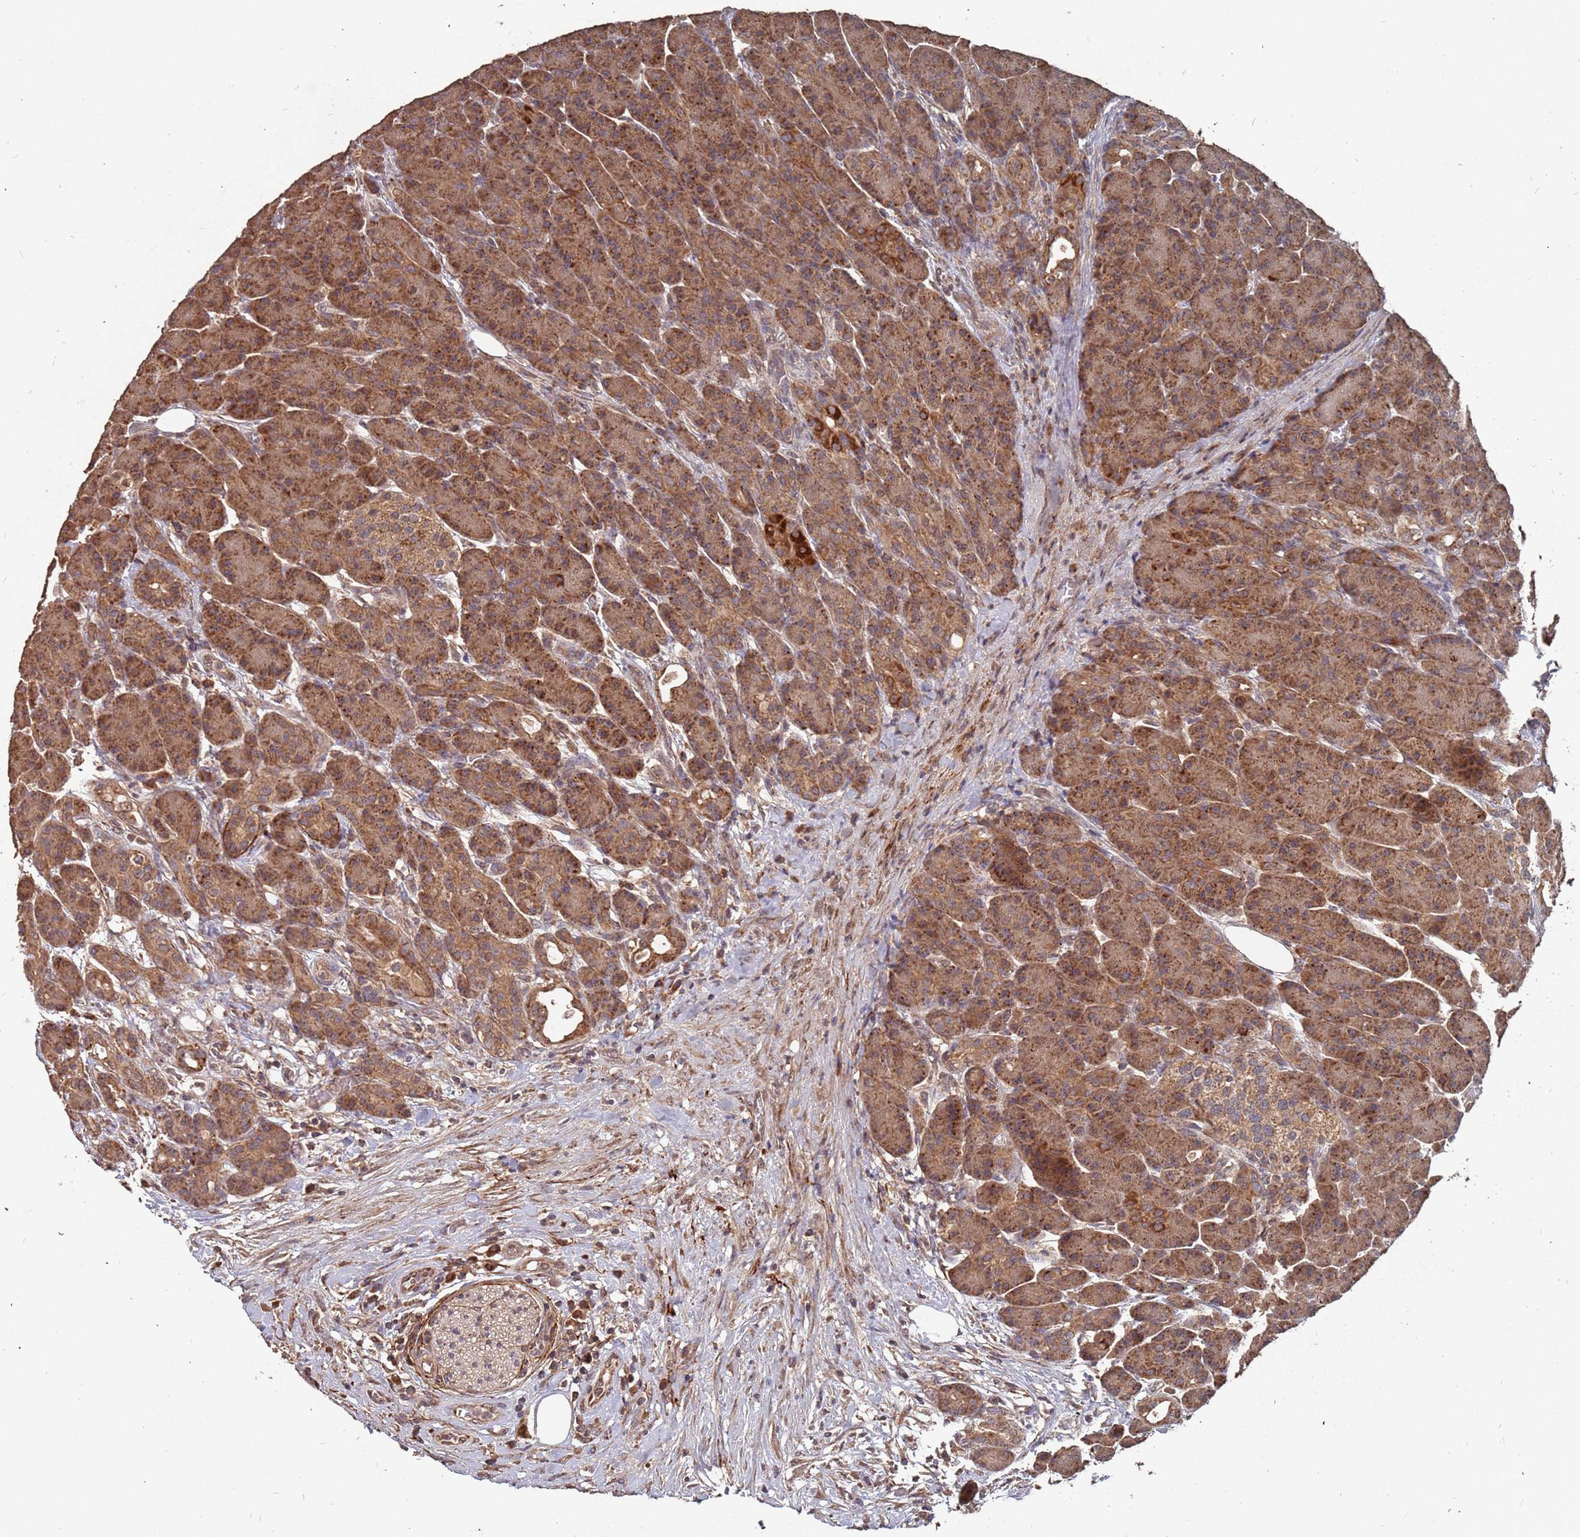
{"staining": {"intensity": "strong", "quantity": ">75%", "location": "cytoplasmic/membranous"}, "tissue": "pancreas", "cell_type": "Exocrine glandular cells", "image_type": "normal", "snomed": [{"axis": "morphology", "description": "Normal tissue, NOS"}, {"axis": "topography", "description": "Pancreas"}], "caption": "Immunohistochemistry (IHC) staining of normal pancreas, which shows high levels of strong cytoplasmic/membranous expression in approximately >75% of exocrine glandular cells indicating strong cytoplasmic/membranous protein positivity. The staining was performed using DAB (brown) for protein detection and nuclei were counterstained in hematoxylin (blue).", "gene": "PRORP", "patient": {"sex": "male", "age": 63}}